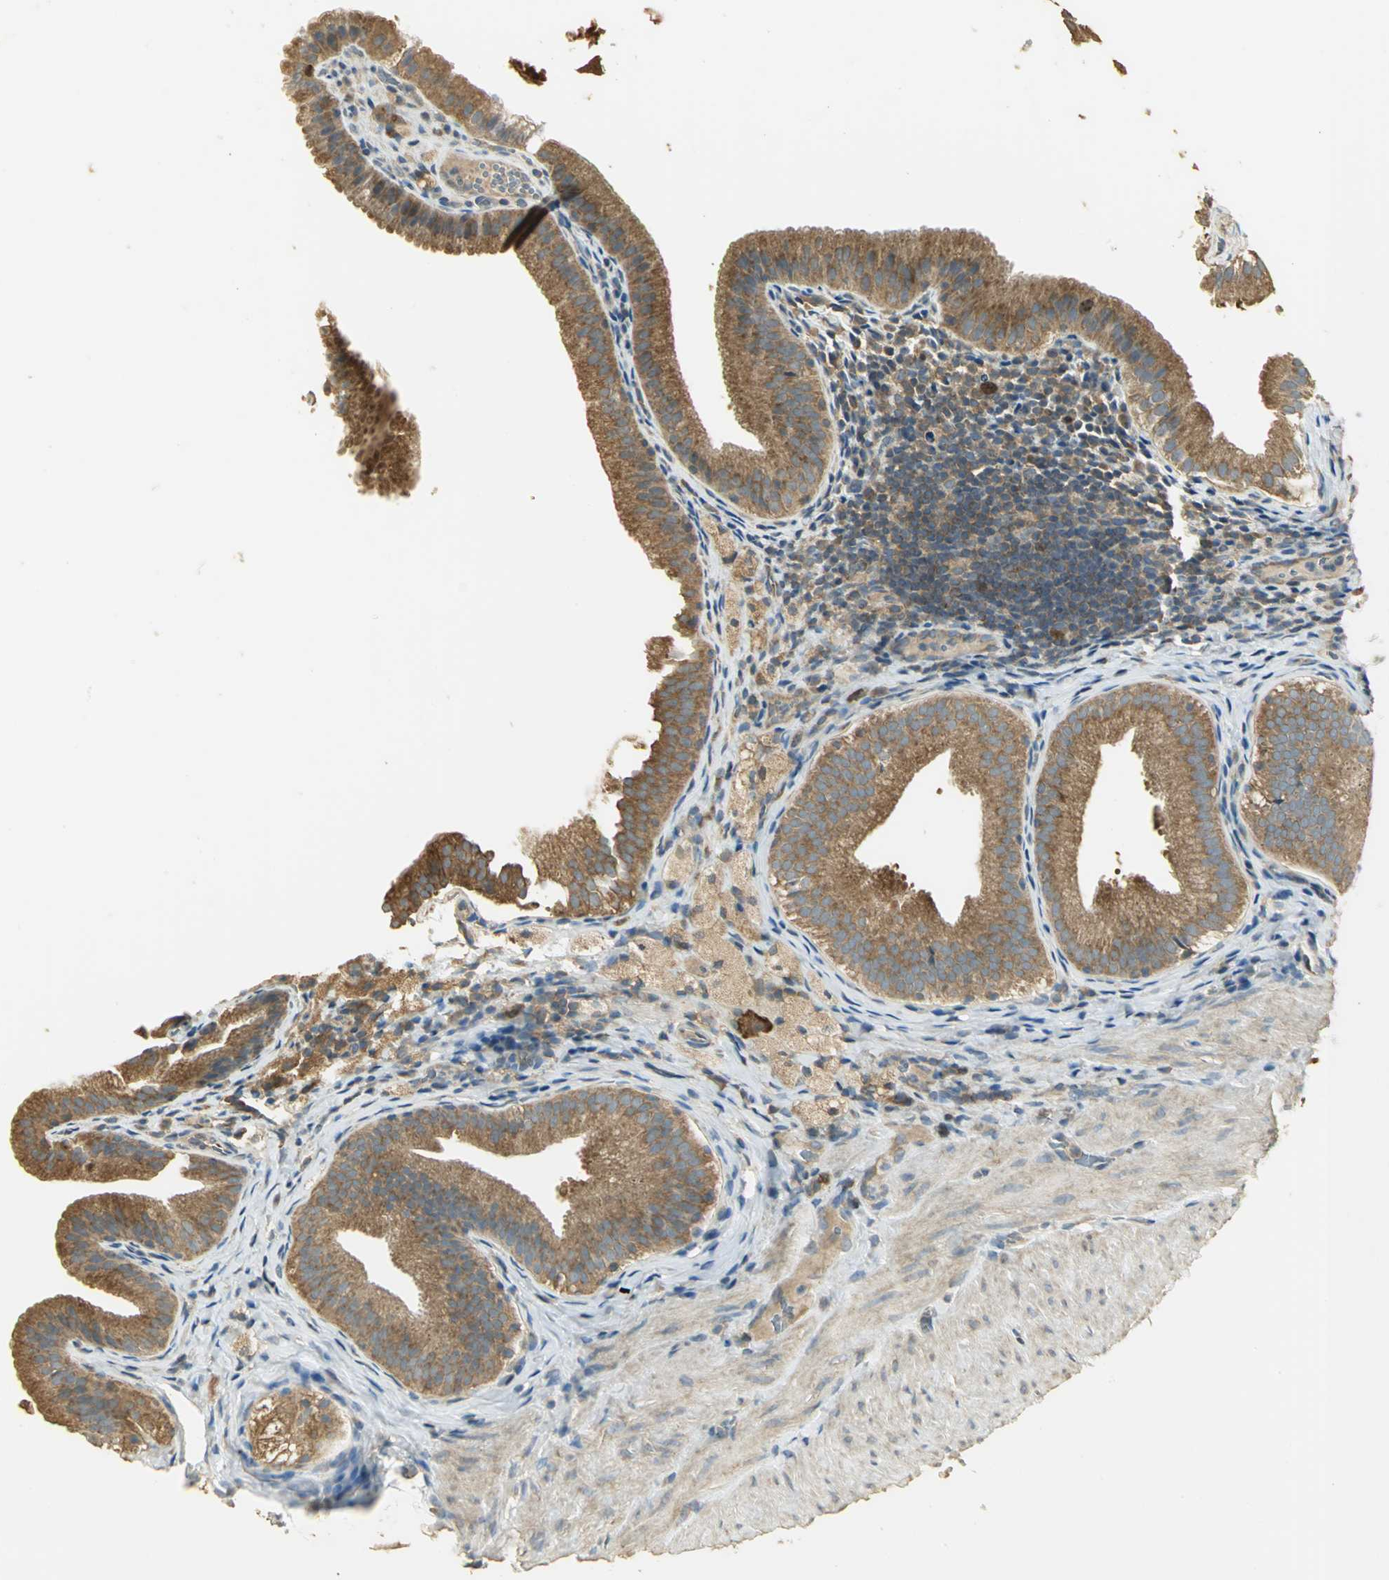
{"staining": {"intensity": "moderate", "quantity": ">75%", "location": "cytoplasmic/membranous"}, "tissue": "gallbladder", "cell_type": "Glandular cells", "image_type": "normal", "snomed": [{"axis": "morphology", "description": "Normal tissue, NOS"}, {"axis": "topography", "description": "Gallbladder"}], "caption": "Moderate cytoplasmic/membranous positivity is identified in about >75% of glandular cells in benign gallbladder.", "gene": "RARS1", "patient": {"sex": "female", "age": 24}}